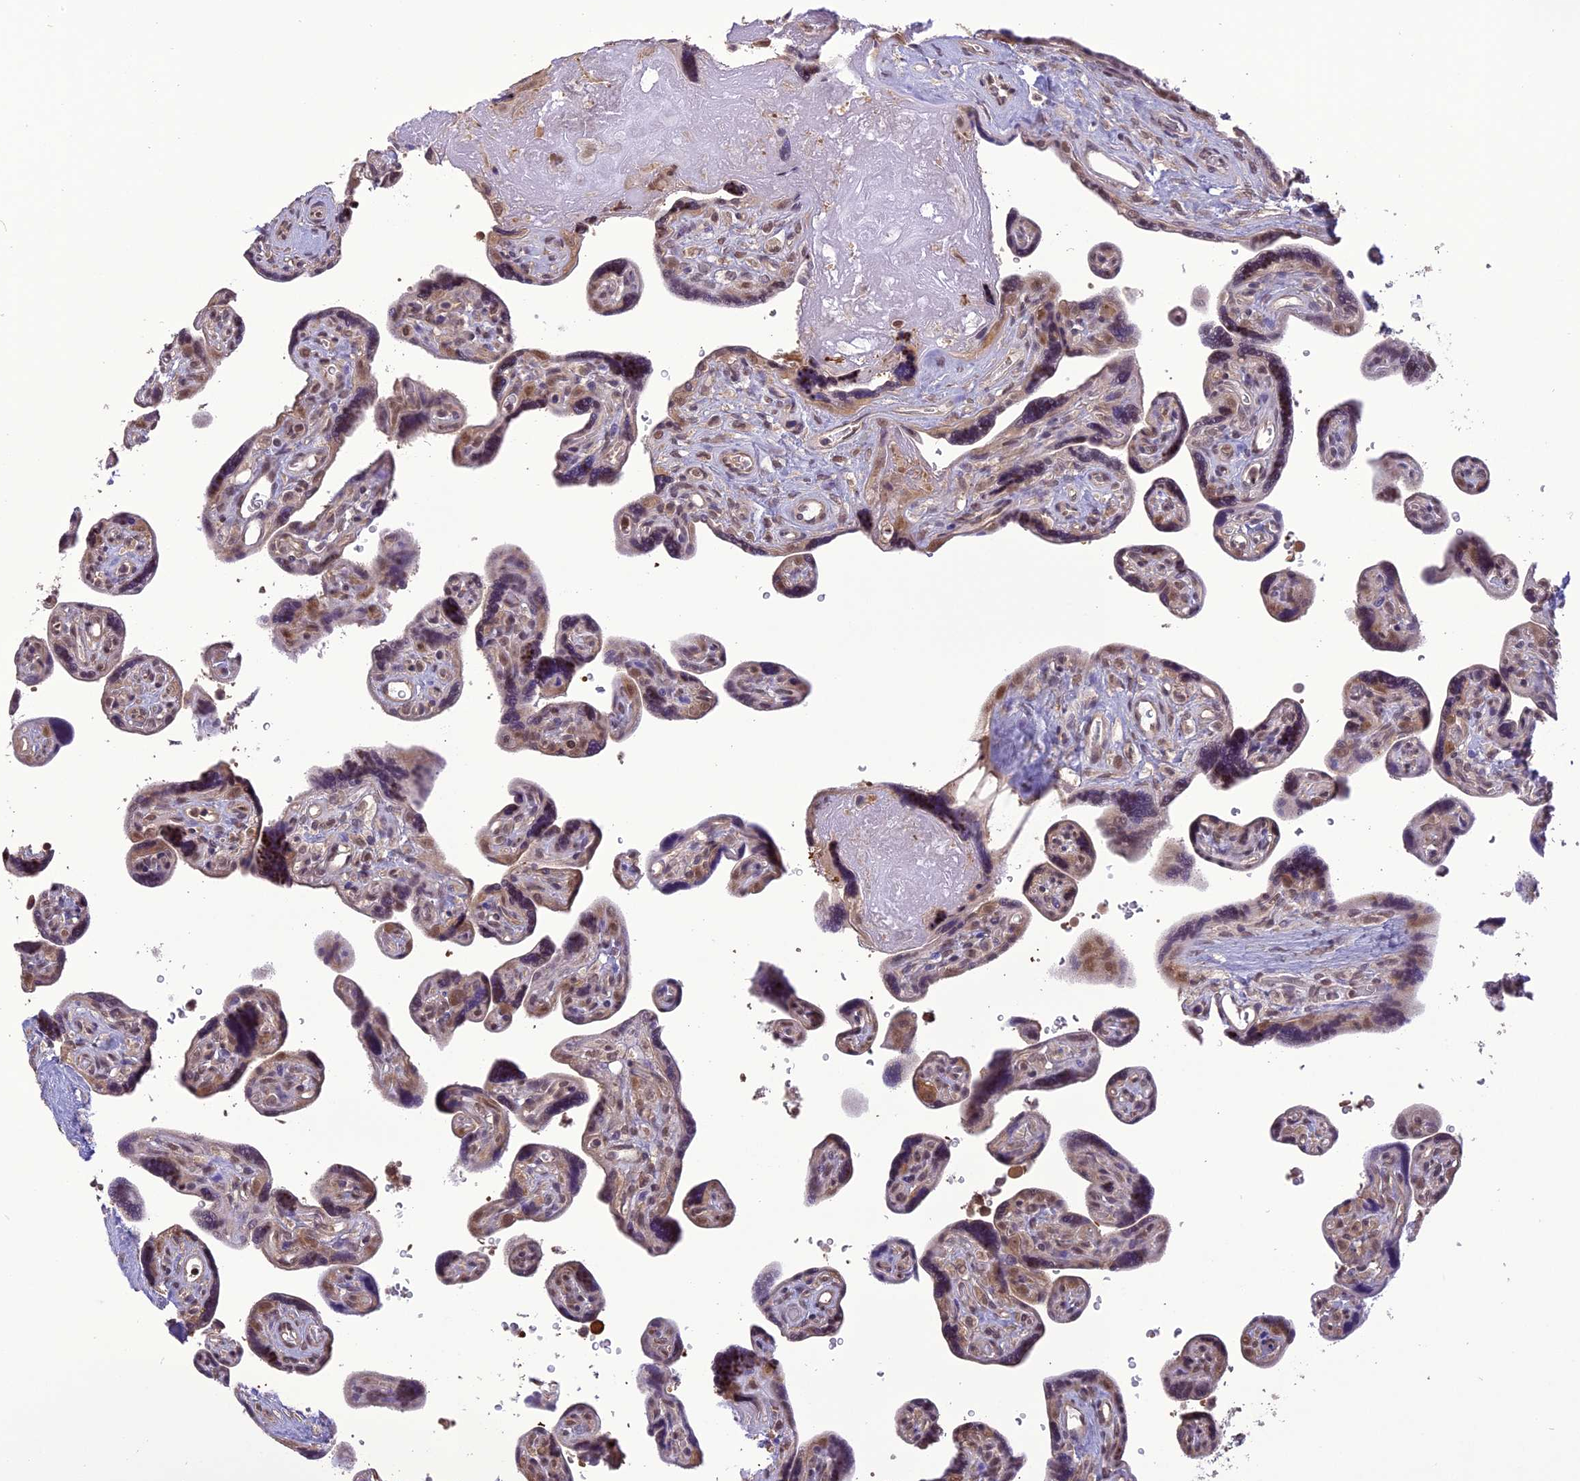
{"staining": {"intensity": "moderate", "quantity": "25%-75%", "location": "nuclear"}, "tissue": "placenta", "cell_type": "Trophoblastic cells", "image_type": "normal", "snomed": [{"axis": "morphology", "description": "Normal tissue, NOS"}, {"axis": "topography", "description": "Placenta"}], "caption": "Immunohistochemistry (DAB) staining of normal human placenta exhibits moderate nuclear protein expression in approximately 25%-75% of trophoblastic cells. The staining was performed using DAB (3,3'-diaminobenzidine), with brown indicating positive protein expression. Nuclei are stained blue with hematoxylin.", "gene": "TIGD7", "patient": {"sex": "female", "age": 39}}